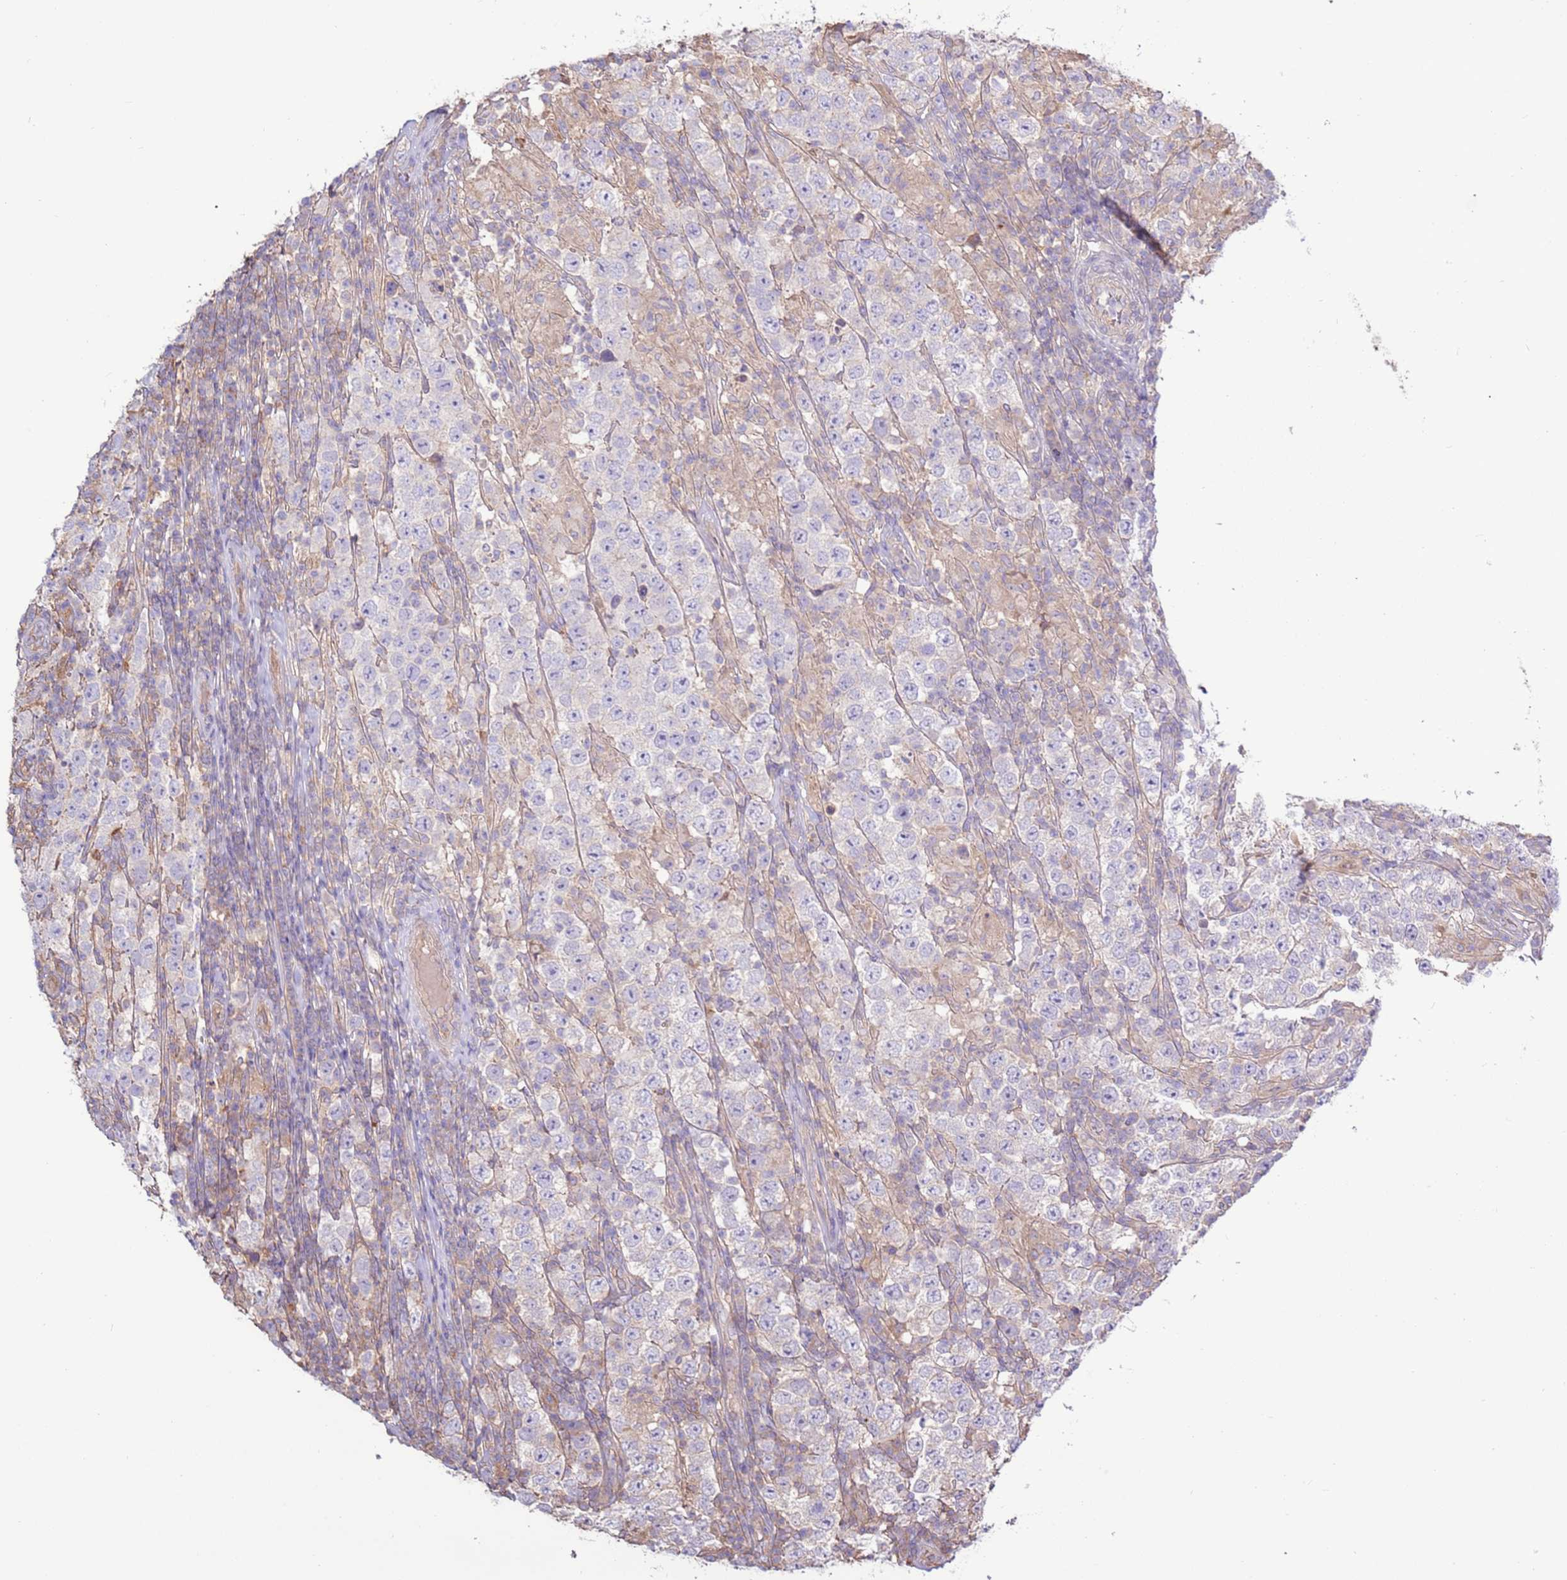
{"staining": {"intensity": "negative", "quantity": "none", "location": "none"}, "tissue": "testis cancer", "cell_type": "Tumor cells", "image_type": "cancer", "snomed": [{"axis": "morphology", "description": "Normal tissue, NOS"}, {"axis": "morphology", "description": "Urothelial carcinoma, High grade"}, {"axis": "morphology", "description": "Seminoma, NOS"}, {"axis": "morphology", "description": "Carcinoma, Embryonal, NOS"}, {"axis": "topography", "description": "Urinary bladder"}, {"axis": "topography", "description": "Testis"}], "caption": "IHC photomicrograph of neoplastic tissue: human testis cancer (seminoma) stained with DAB (3,3'-diaminobenzidine) reveals no significant protein positivity in tumor cells.", "gene": "EVA1B", "patient": {"sex": "male", "age": 41}}